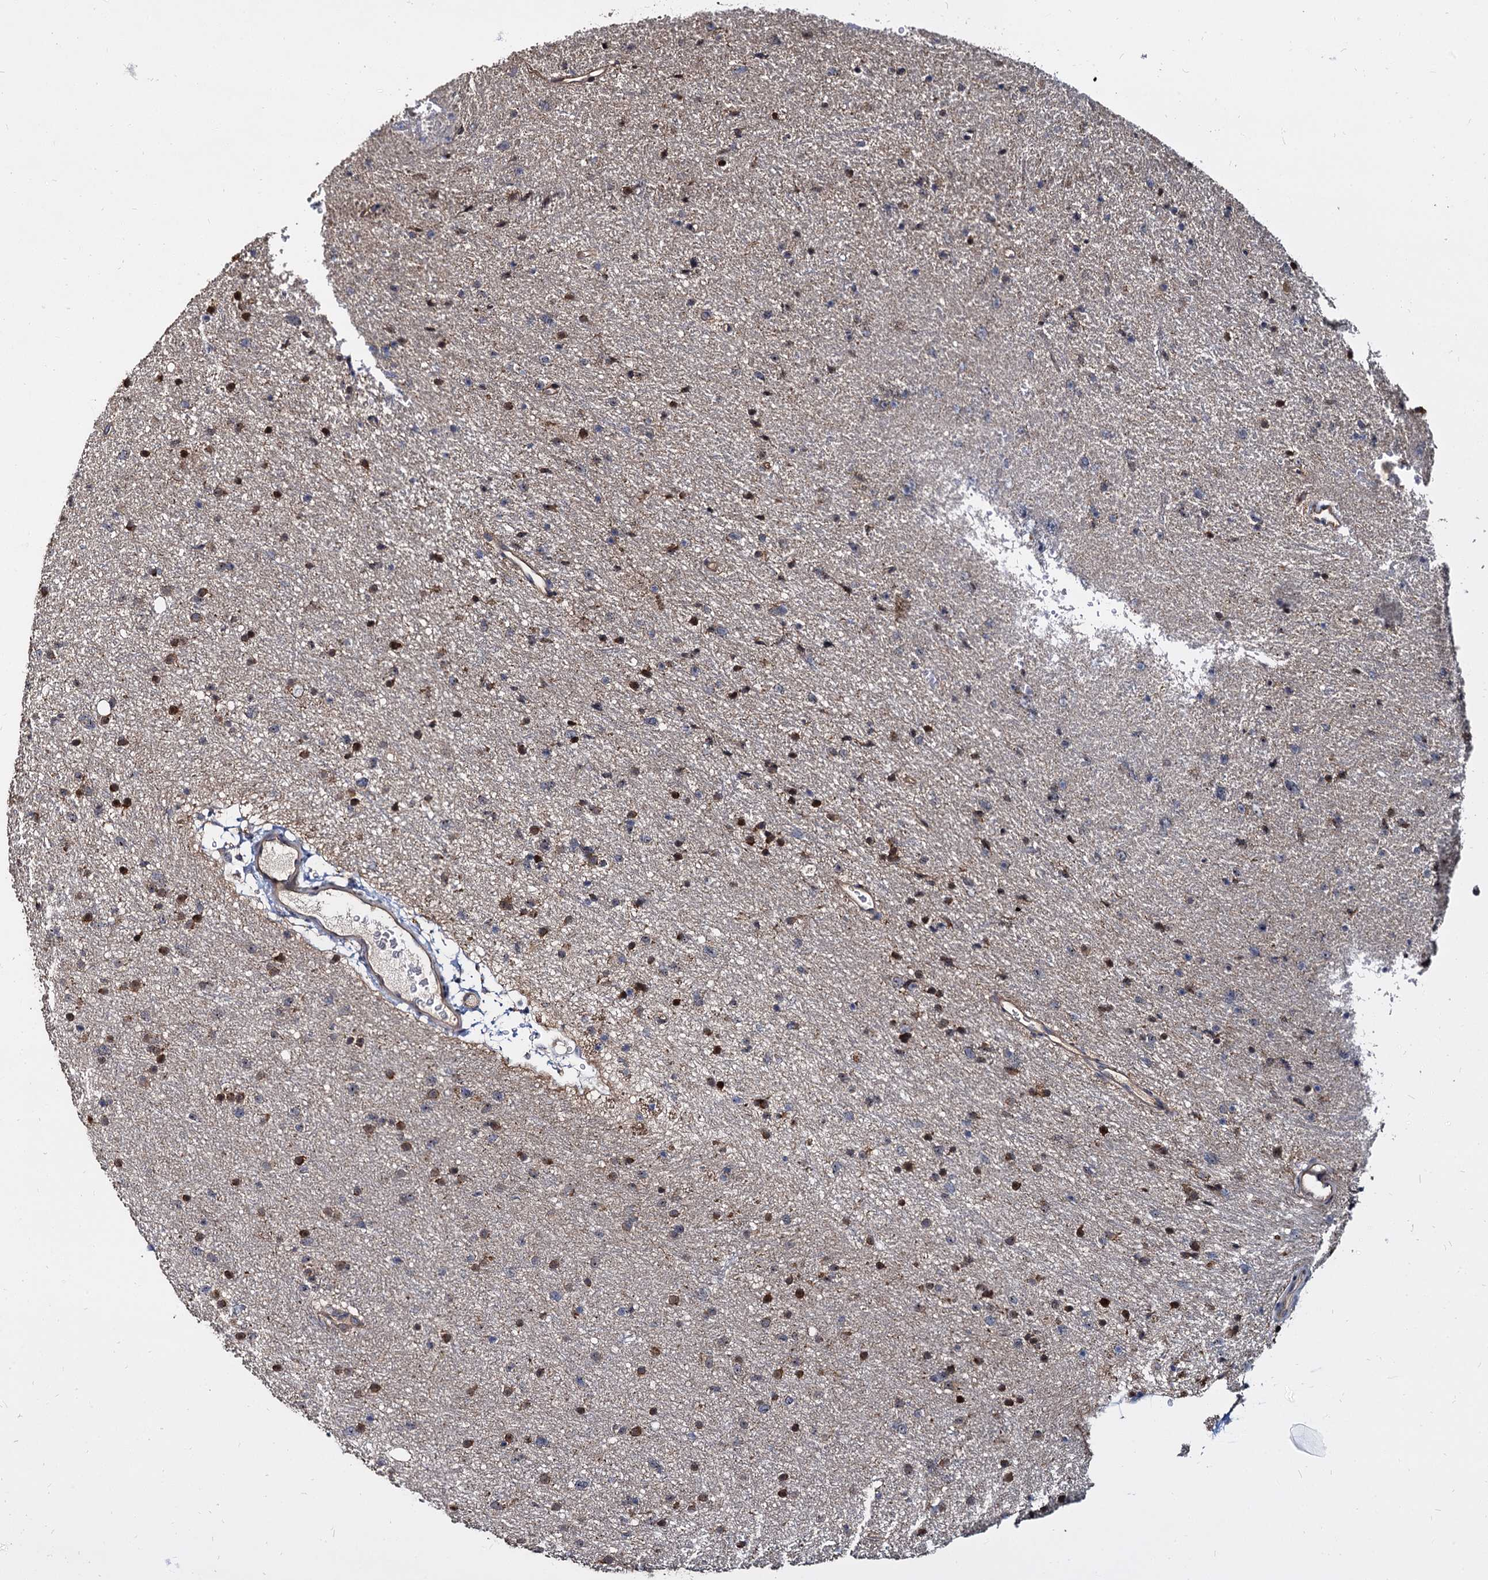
{"staining": {"intensity": "weak", "quantity": "<25%", "location": "cytoplasmic/membranous"}, "tissue": "glioma", "cell_type": "Tumor cells", "image_type": "cancer", "snomed": [{"axis": "morphology", "description": "Glioma, malignant, Low grade"}, {"axis": "topography", "description": "Cerebral cortex"}], "caption": "Immunohistochemistry image of human glioma stained for a protein (brown), which reveals no expression in tumor cells. The staining is performed using DAB (3,3'-diaminobenzidine) brown chromogen with nuclei counter-stained in using hematoxylin.", "gene": "WWC3", "patient": {"sex": "female", "age": 39}}